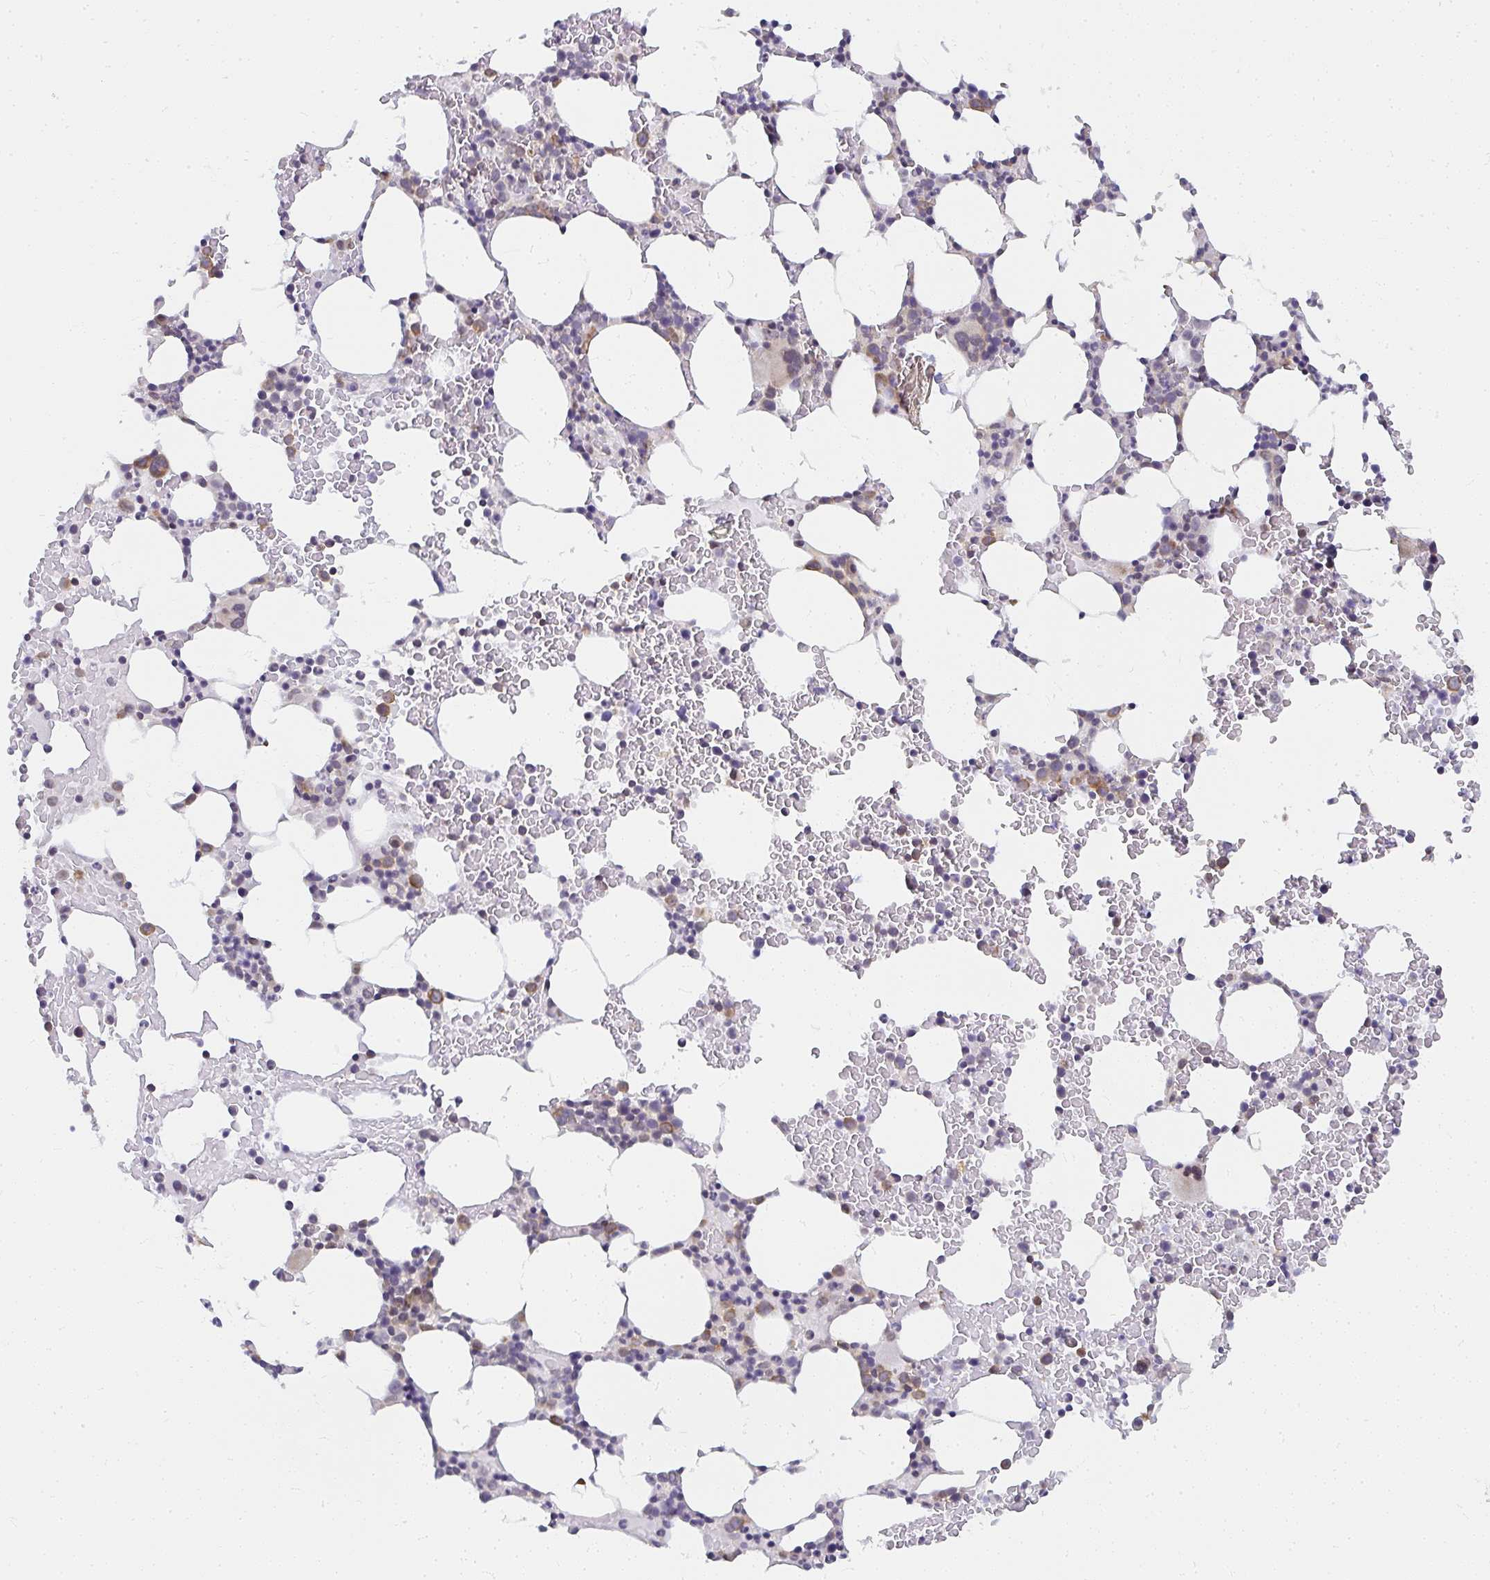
{"staining": {"intensity": "moderate", "quantity": "<25%", "location": "cytoplasmic/membranous"}, "tissue": "bone marrow", "cell_type": "Hematopoietic cells", "image_type": "normal", "snomed": [{"axis": "morphology", "description": "Normal tissue, NOS"}, {"axis": "topography", "description": "Bone marrow"}], "caption": "Brown immunohistochemical staining in benign bone marrow shows moderate cytoplasmic/membranous staining in about <25% of hematopoietic cells.", "gene": "SYNCRIP", "patient": {"sex": "female", "age": 62}}